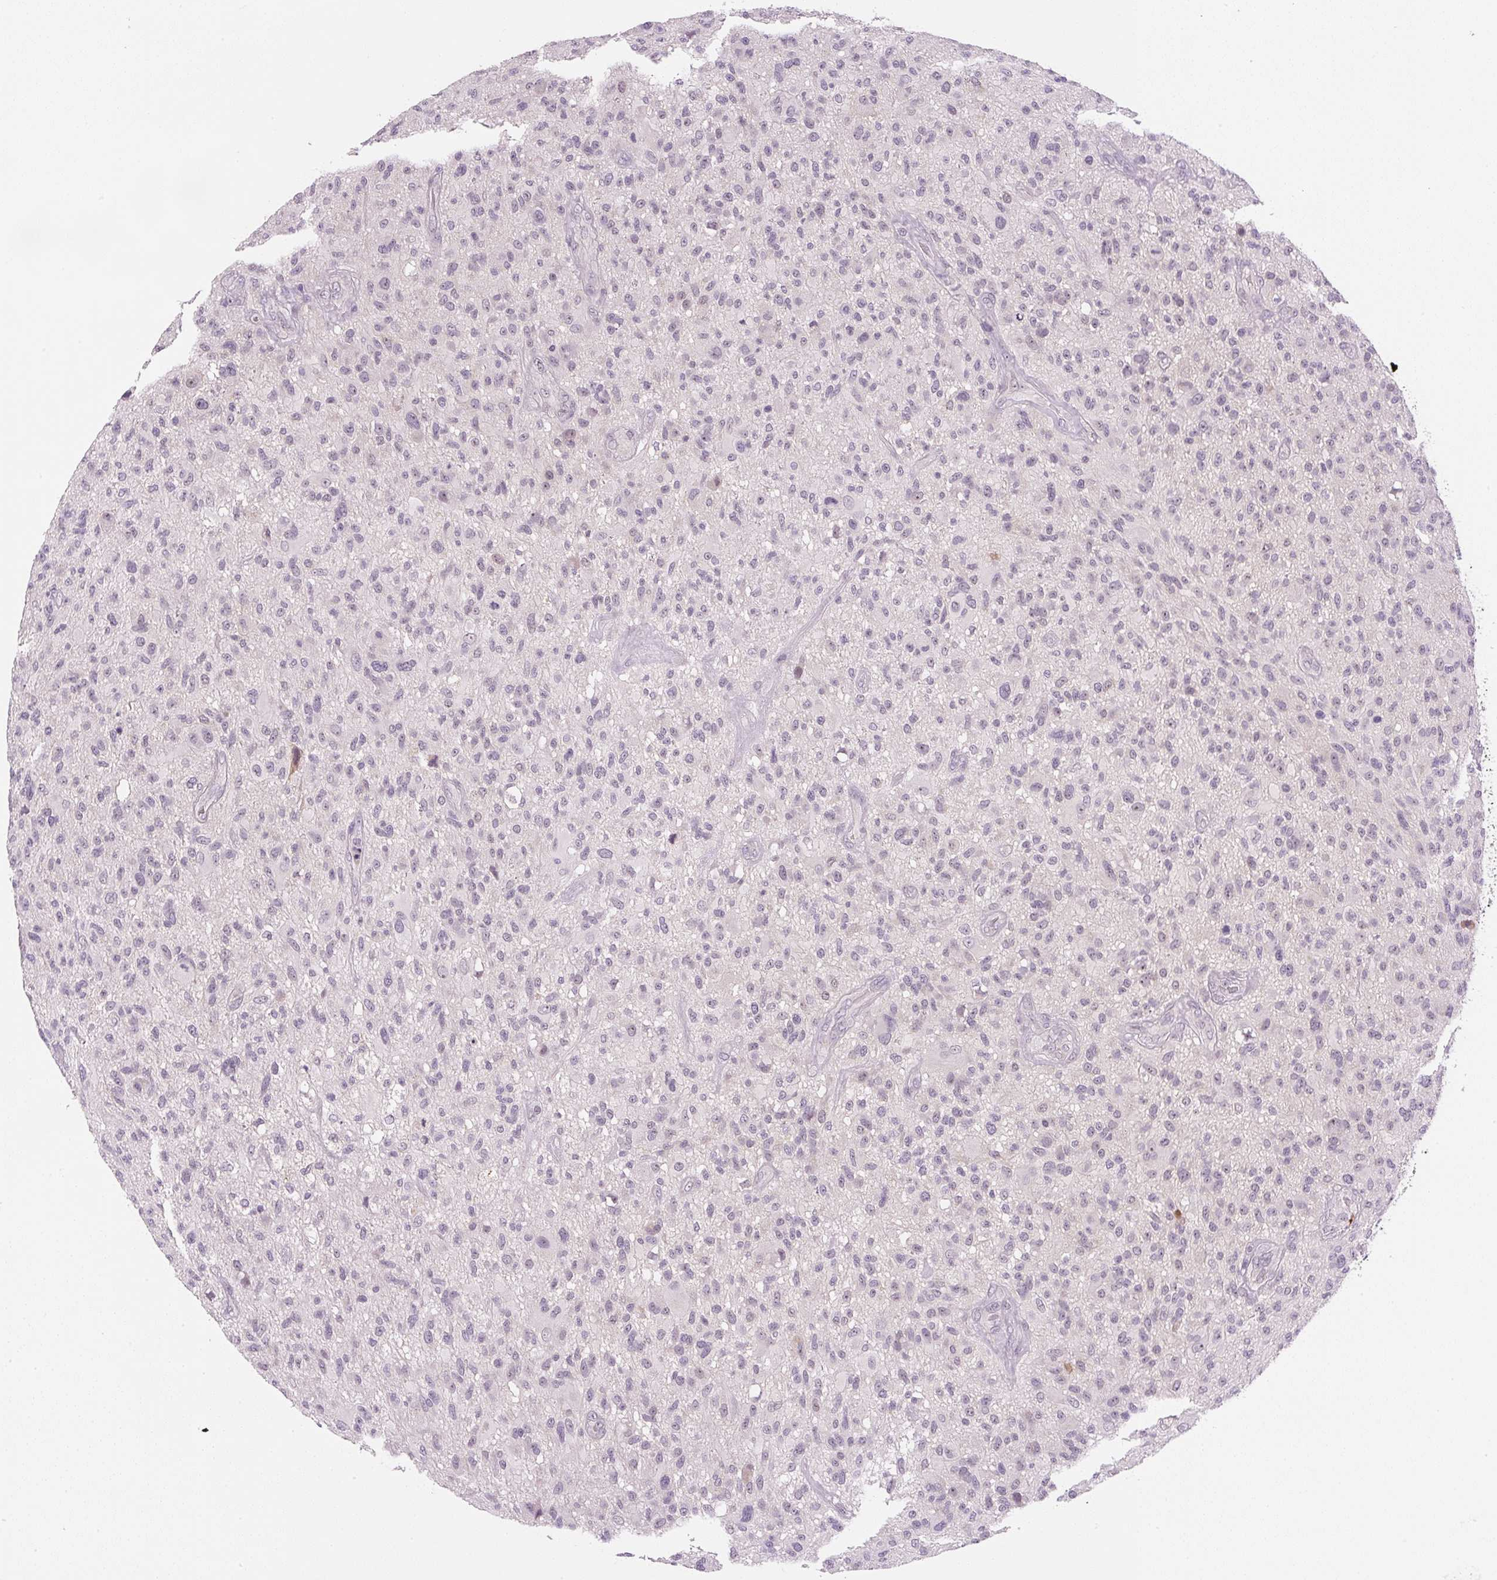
{"staining": {"intensity": "negative", "quantity": "none", "location": "none"}, "tissue": "glioma", "cell_type": "Tumor cells", "image_type": "cancer", "snomed": [{"axis": "morphology", "description": "Glioma, malignant, High grade"}, {"axis": "topography", "description": "Brain"}], "caption": "DAB immunohistochemical staining of malignant high-grade glioma displays no significant expression in tumor cells.", "gene": "SGF29", "patient": {"sex": "male", "age": 47}}